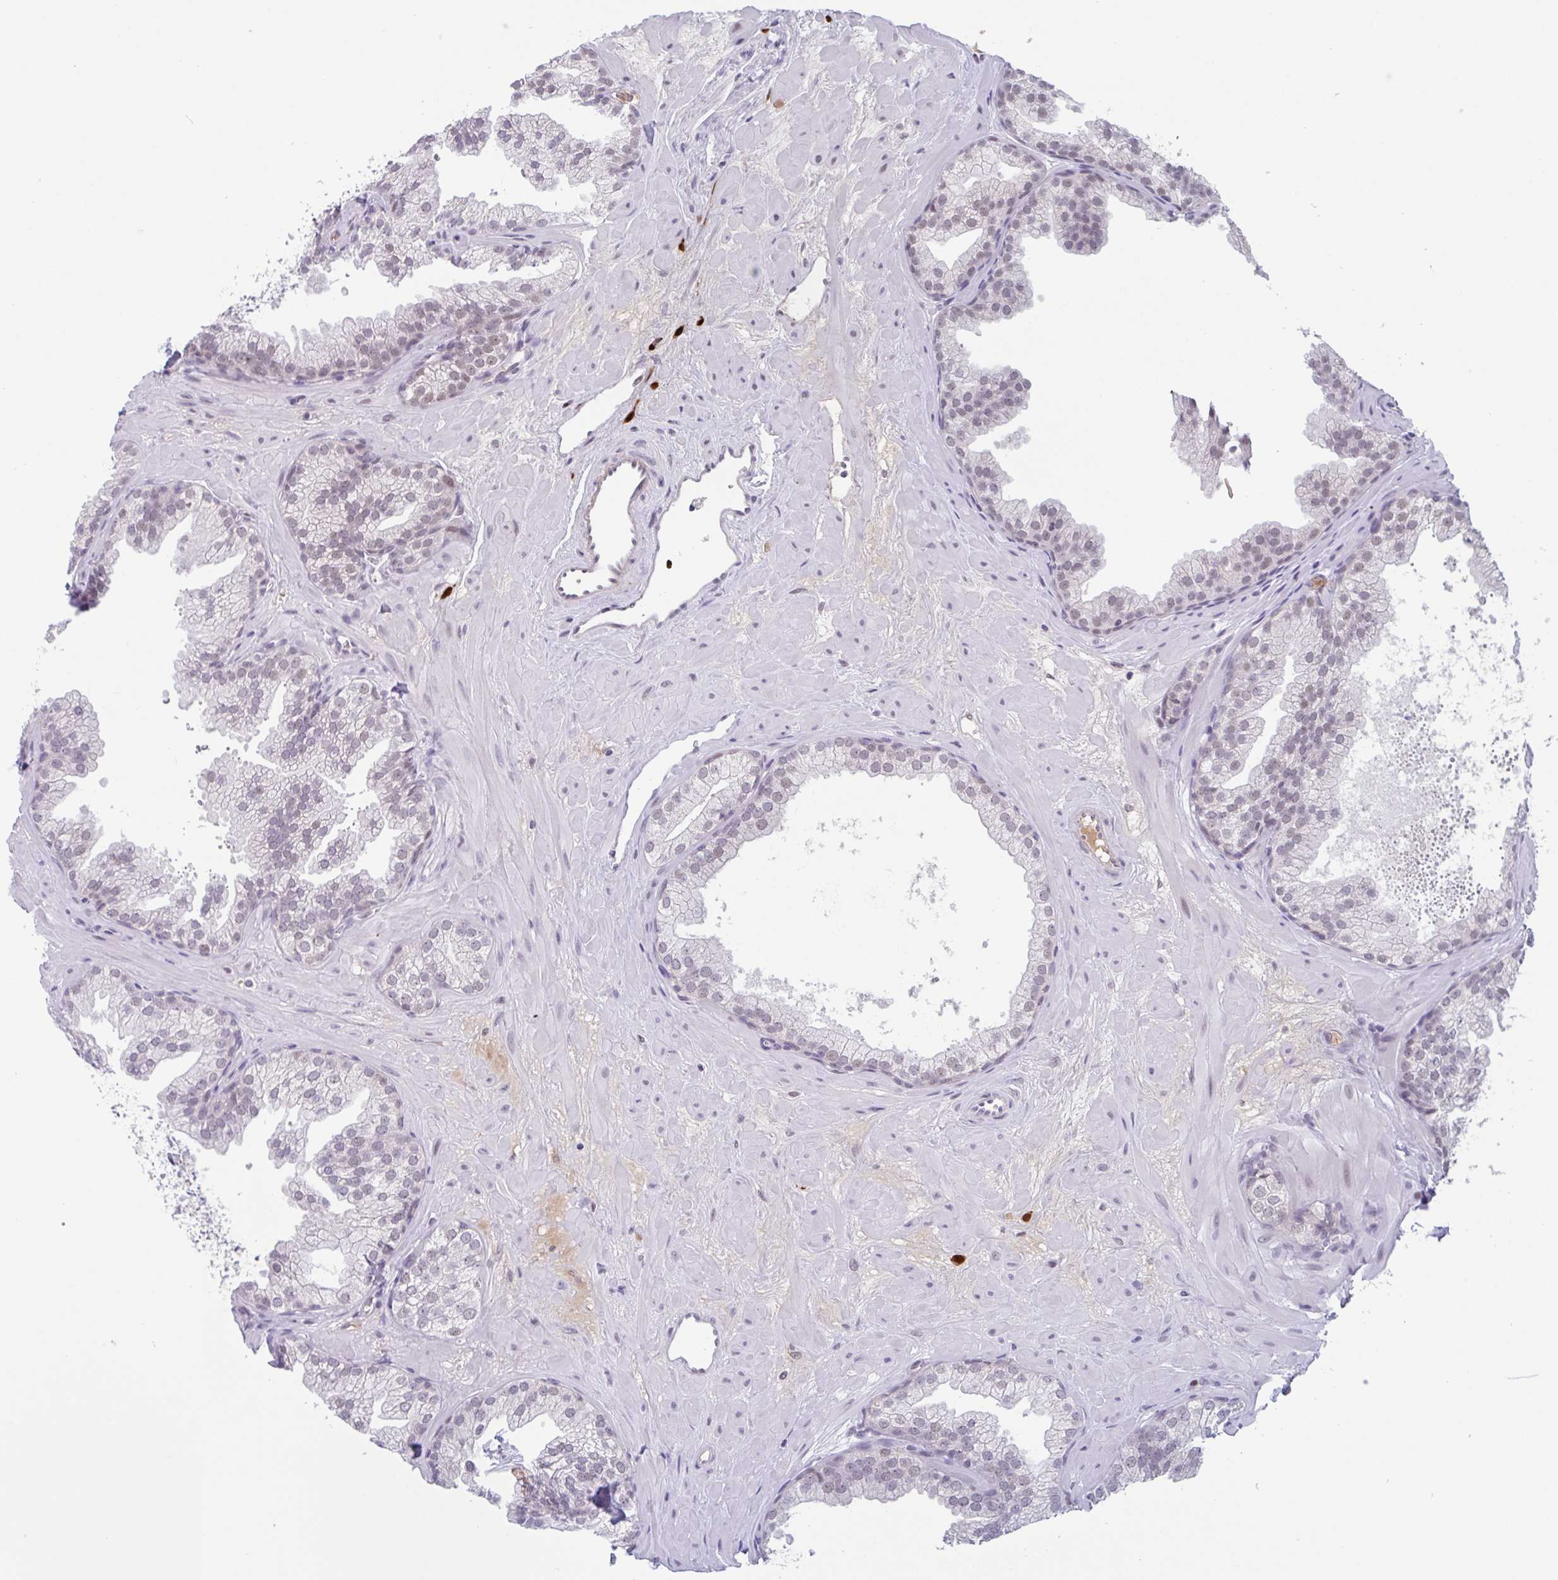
{"staining": {"intensity": "weak", "quantity": "25%-75%", "location": "nuclear"}, "tissue": "prostate", "cell_type": "Glandular cells", "image_type": "normal", "snomed": [{"axis": "morphology", "description": "Normal tissue, NOS"}, {"axis": "topography", "description": "Prostate"}], "caption": "Immunohistochemical staining of benign human prostate reveals weak nuclear protein staining in about 25%-75% of glandular cells. Immunohistochemistry stains the protein of interest in brown and the nuclei are stained blue.", "gene": "PLG", "patient": {"sex": "male", "age": 37}}